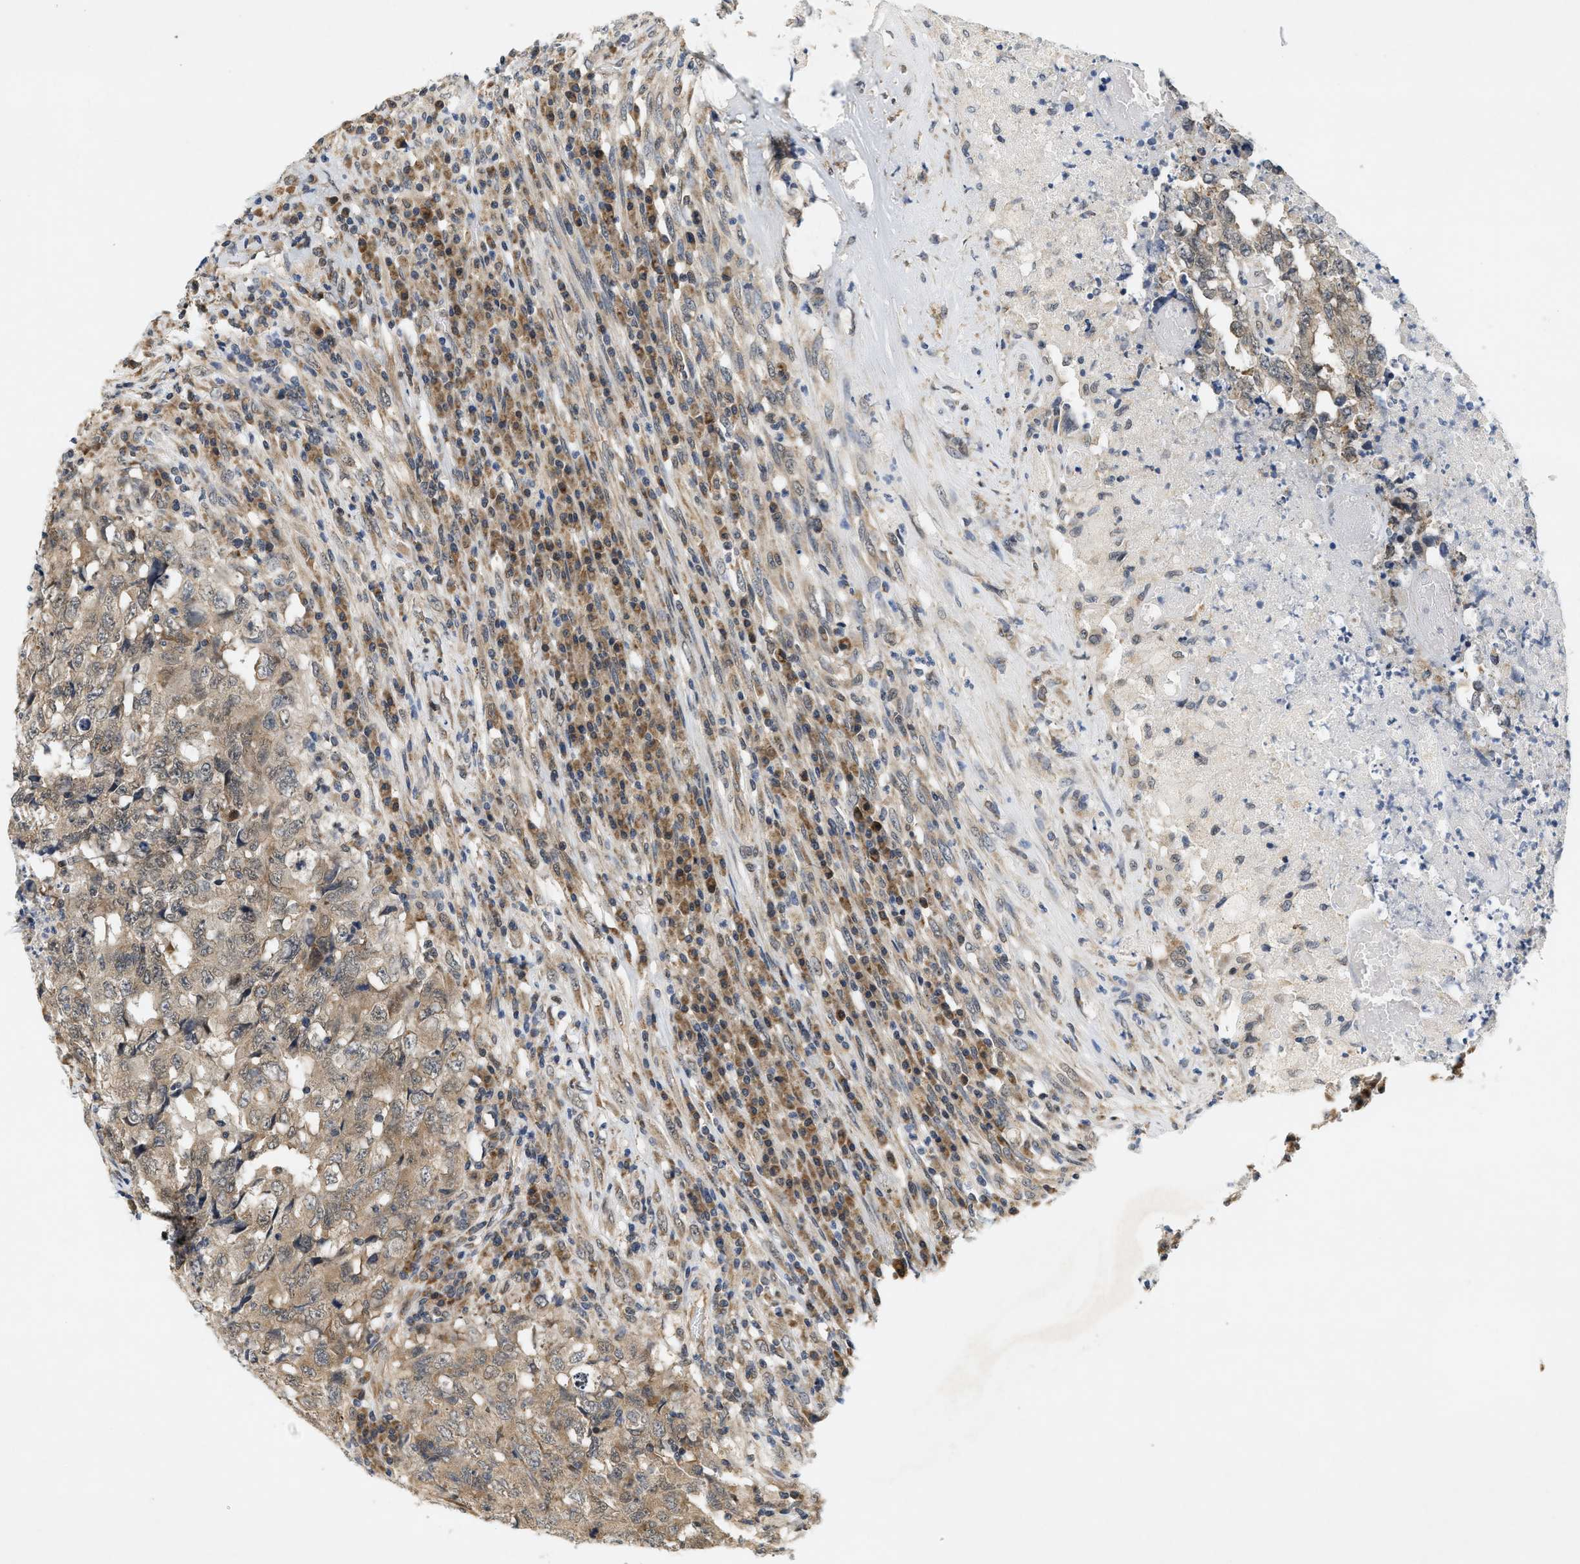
{"staining": {"intensity": "moderate", "quantity": ">75%", "location": "cytoplasmic/membranous"}, "tissue": "testis cancer", "cell_type": "Tumor cells", "image_type": "cancer", "snomed": [{"axis": "morphology", "description": "Necrosis, NOS"}, {"axis": "morphology", "description": "Carcinoma, Embryonal, NOS"}, {"axis": "topography", "description": "Testis"}], "caption": "Immunohistochemical staining of testis cancer (embryonal carcinoma) exhibits medium levels of moderate cytoplasmic/membranous protein positivity in about >75% of tumor cells.", "gene": "GIGYF1", "patient": {"sex": "male", "age": 19}}